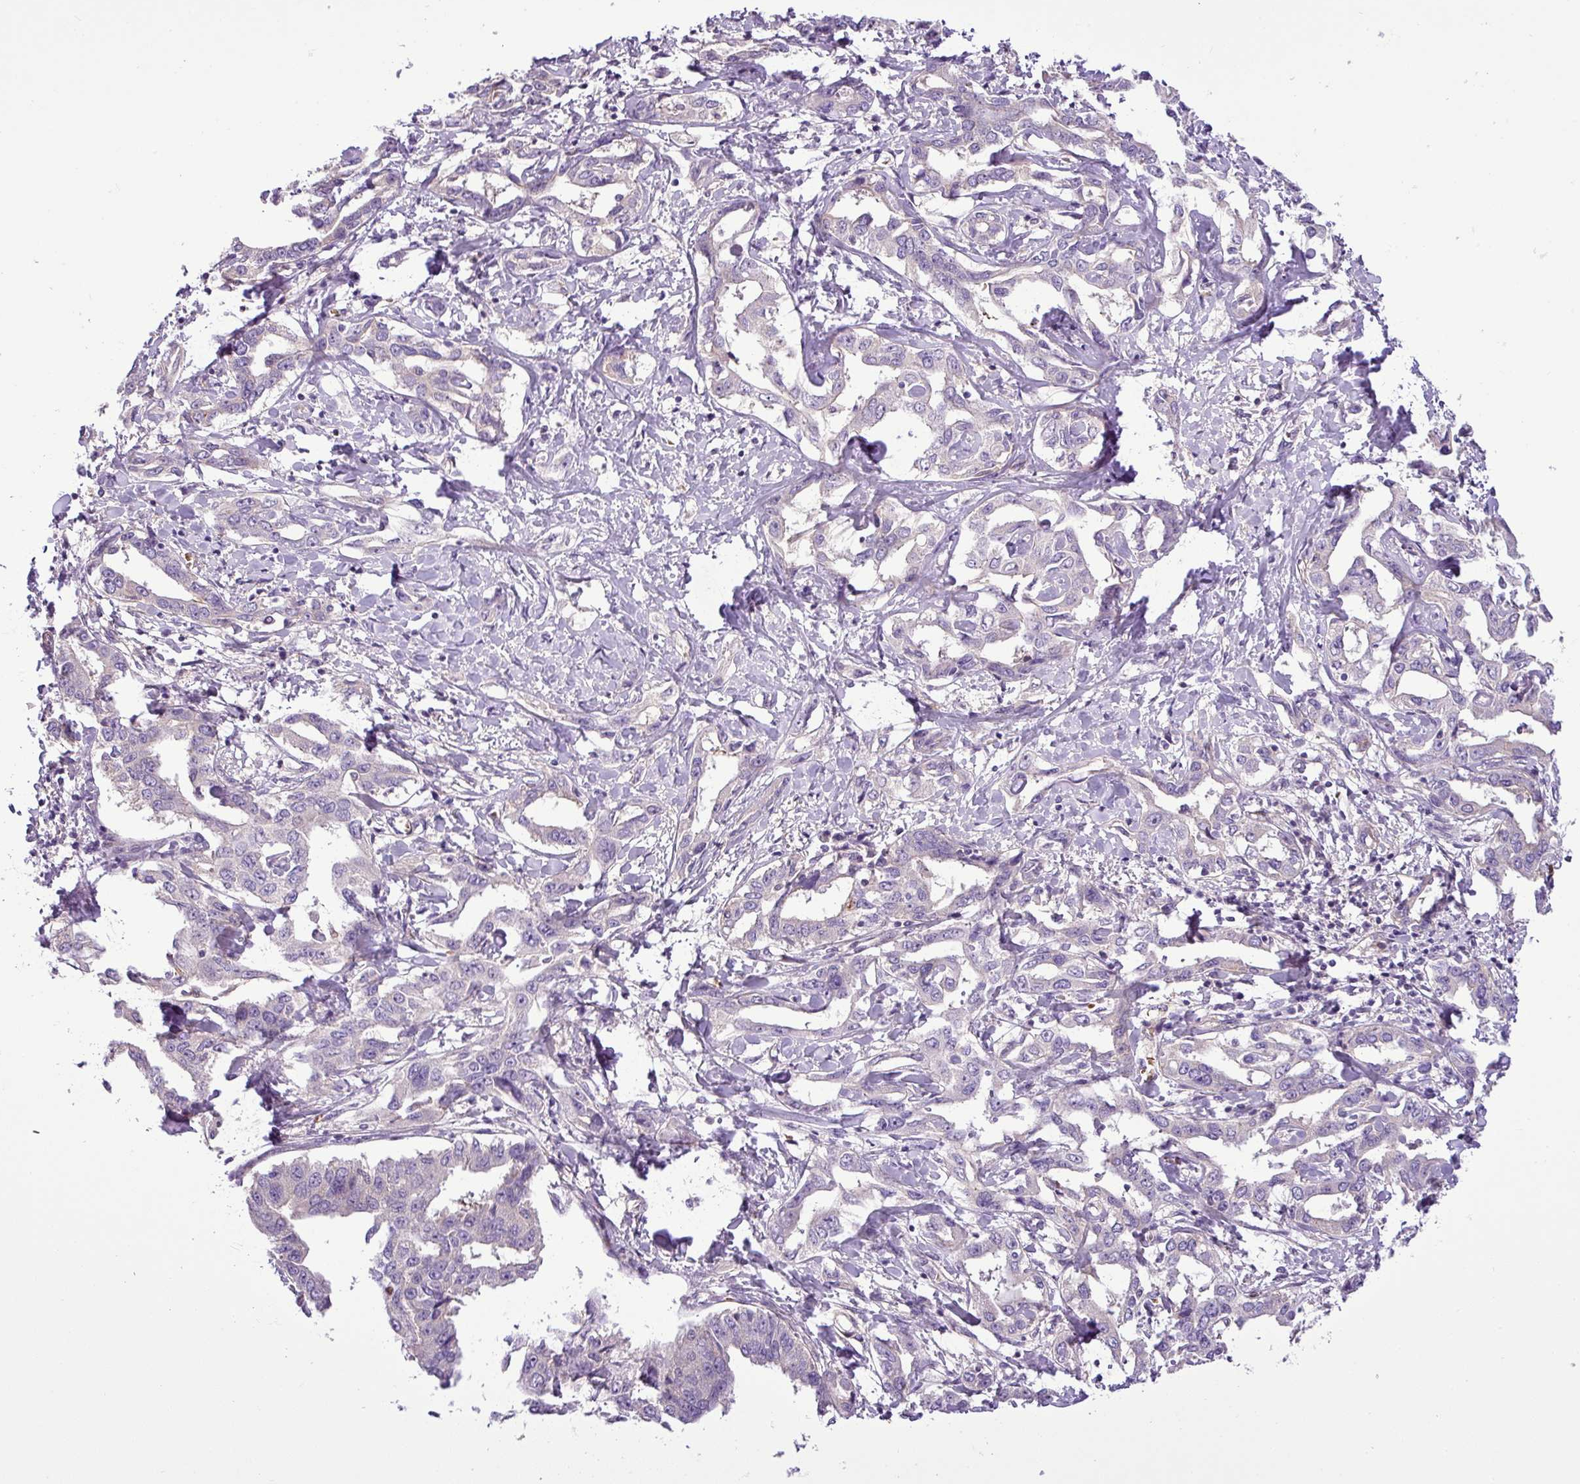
{"staining": {"intensity": "negative", "quantity": "none", "location": "none"}, "tissue": "liver cancer", "cell_type": "Tumor cells", "image_type": "cancer", "snomed": [{"axis": "morphology", "description": "Cholangiocarcinoma"}, {"axis": "topography", "description": "Liver"}], "caption": "Immunohistochemistry histopathology image of neoplastic tissue: human liver cancer (cholangiocarcinoma) stained with DAB (3,3'-diaminobenzidine) displays no significant protein positivity in tumor cells.", "gene": "NBEAL2", "patient": {"sex": "male", "age": 59}}